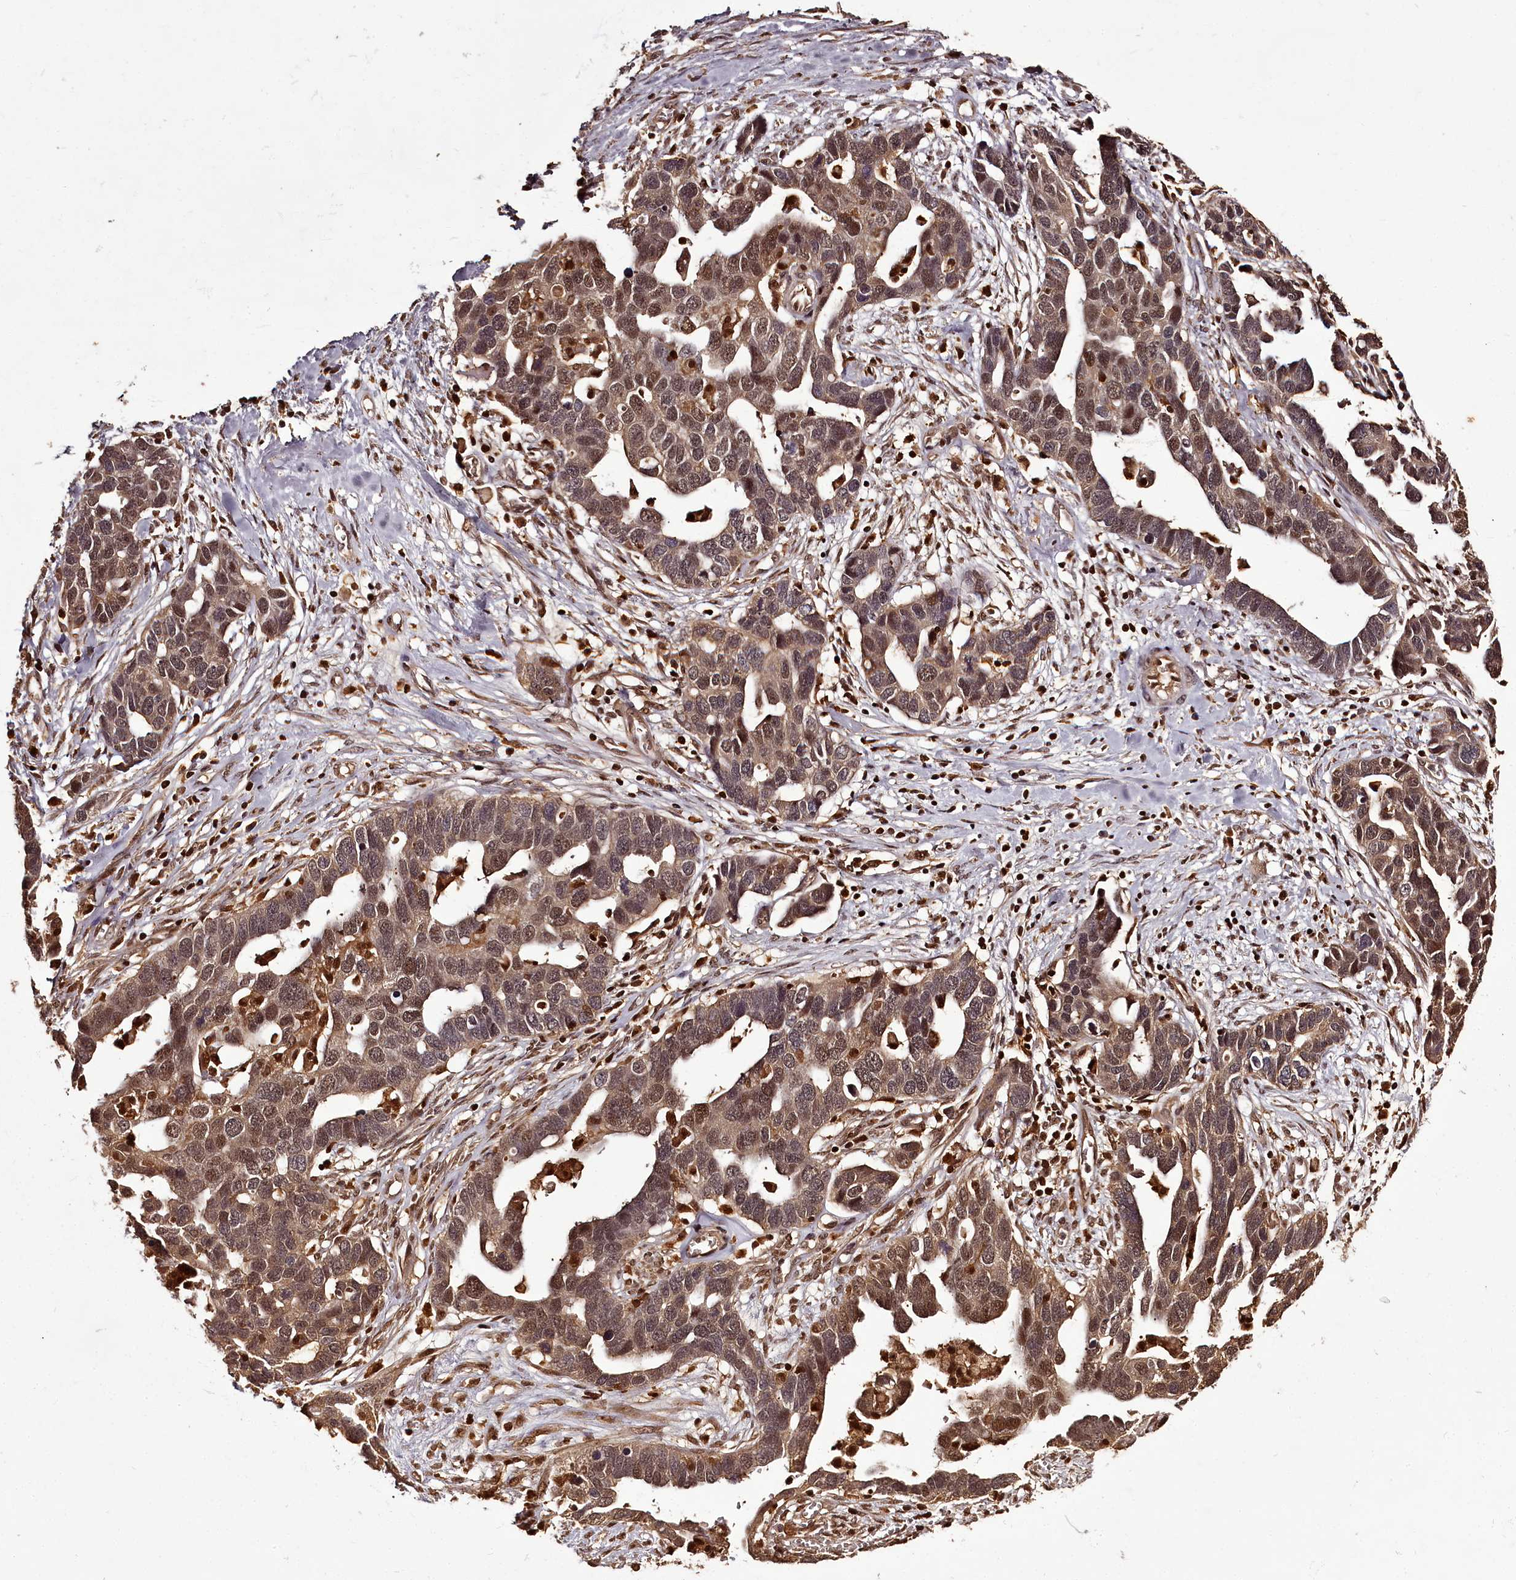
{"staining": {"intensity": "moderate", "quantity": ">75%", "location": "cytoplasmic/membranous,nuclear"}, "tissue": "ovarian cancer", "cell_type": "Tumor cells", "image_type": "cancer", "snomed": [{"axis": "morphology", "description": "Cystadenocarcinoma, serous, NOS"}, {"axis": "topography", "description": "Ovary"}], "caption": "Immunohistochemistry (IHC) photomicrograph of serous cystadenocarcinoma (ovarian) stained for a protein (brown), which shows medium levels of moderate cytoplasmic/membranous and nuclear positivity in approximately >75% of tumor cells.", "gene": "NPRL2", "patient": {"sex": "female", "age": 54}}